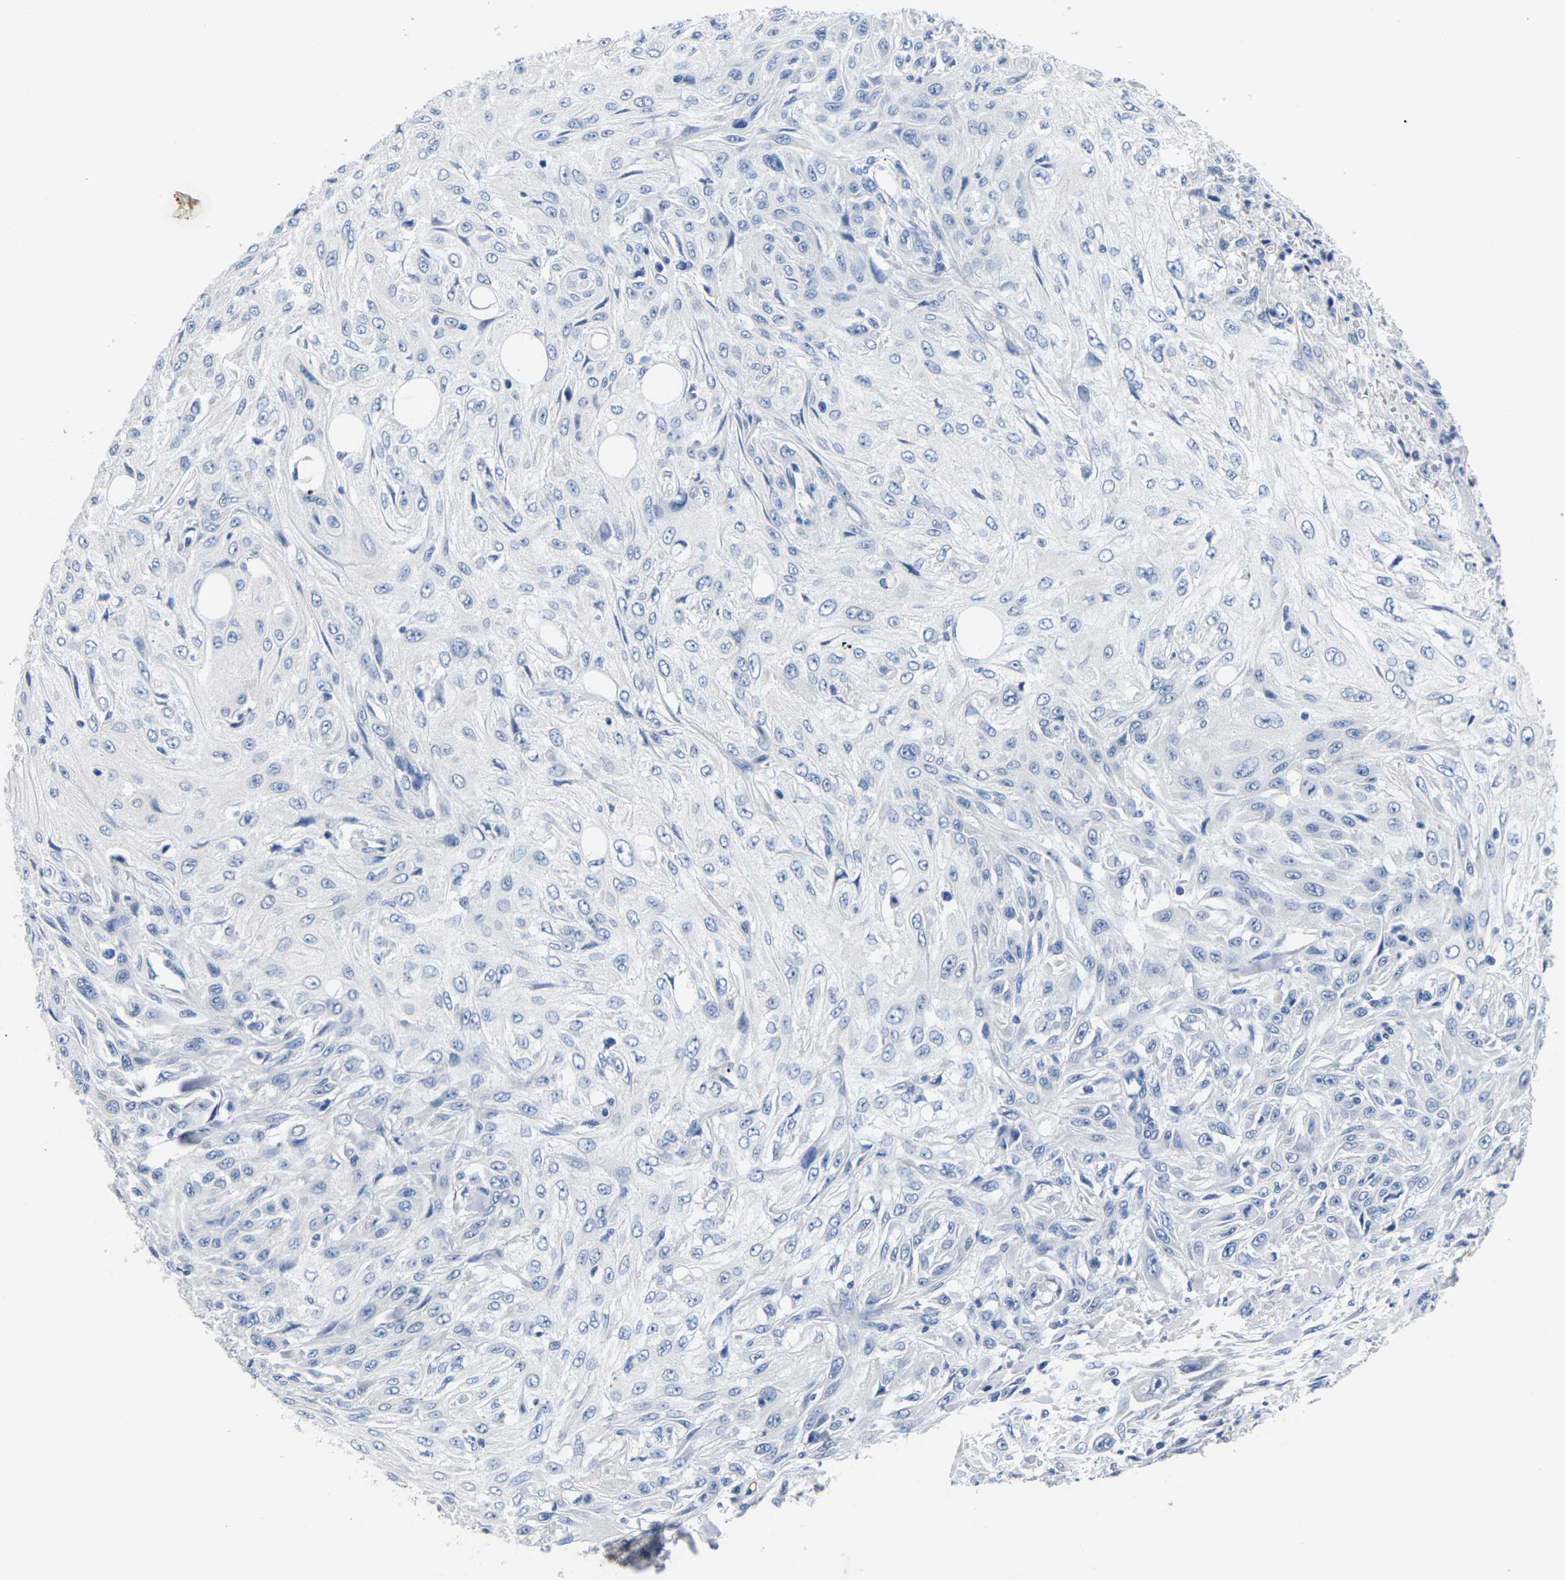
{"staining": {"intensity": "negative", "quantity": "none", "location": "none"}, "tissue": "skin cancer", "cell_type": "Tumor cells", "image_type": "cancer", "snomed": [{"axis": "morphology", "description": "Squamous cell carcinoma, NOS"}, {"axis": "topography", "description": "Skin"}], "caption": "DAB (3,3'-diaminobenzidine) immunohistochemical staining of human skin cancer (squamous cell carcinoma) reveals no significant positivity in tumor cells. Brightfield microscopy of immunohistochemistry stained with DAB (brown) and hematoxylin (blue), captured at high magnification.", "gene": "NOCT", "patient": {"sex": "male", "age": 75}}